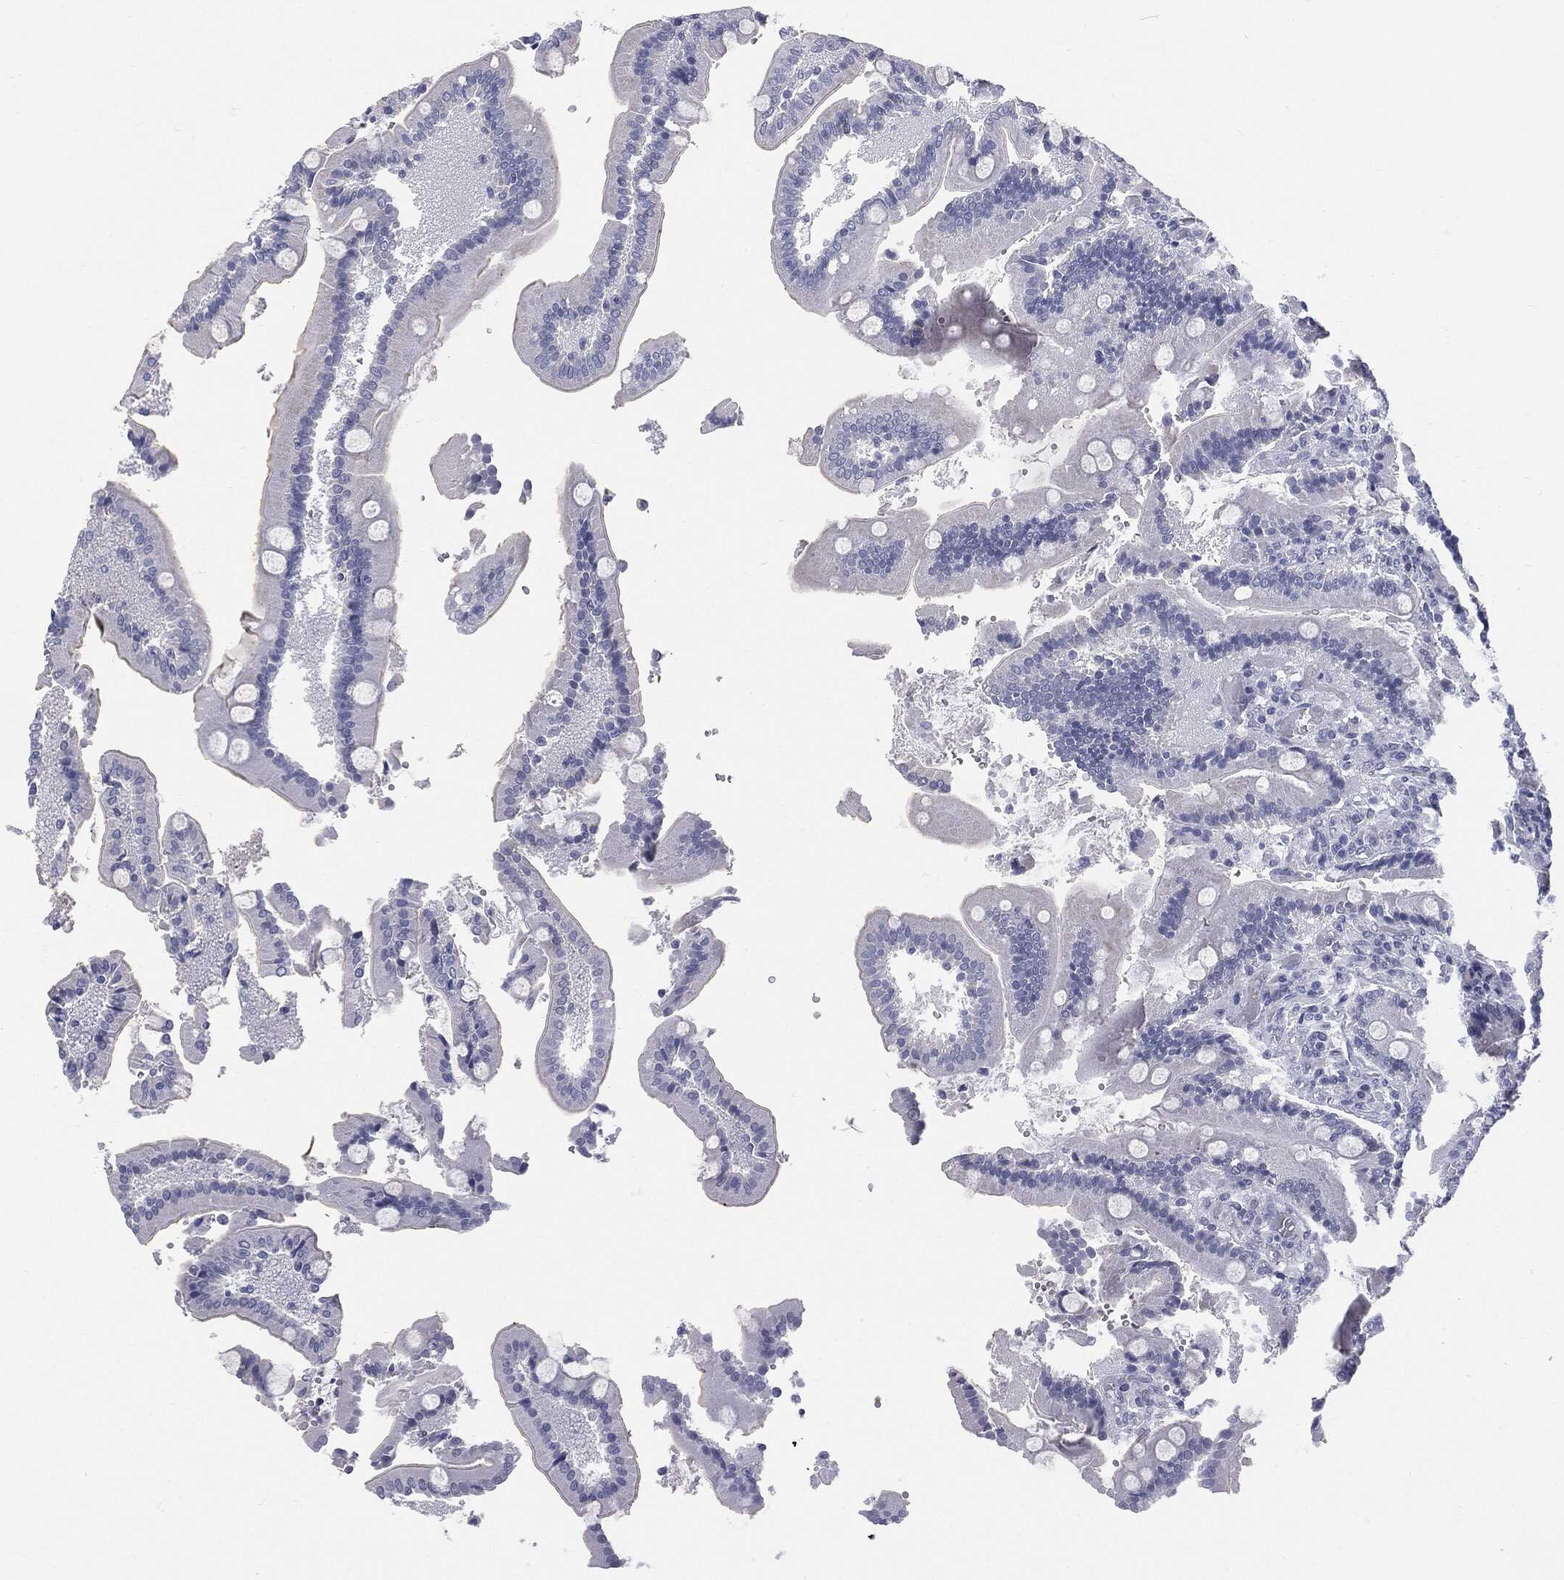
{"staining": {"intensity": "negative", "quantity": "none", "location": "none"}, "tissue": "duodenum", "cell_type": "Glandular cells", "image_type": "normal", "snomed": [{"axis": "morphology", "description": "Normal tissue, NOS"}, {"axis": "topography", "description": "Duodenum"}], "caption": "Immunohistochemistry photomicrograph of normal duodenum: human duodenum stained with DAB shows no significant protein staining in glandular cells.", "gene": "MLLT10", "patient": {"sex": "female", "age": 62}}